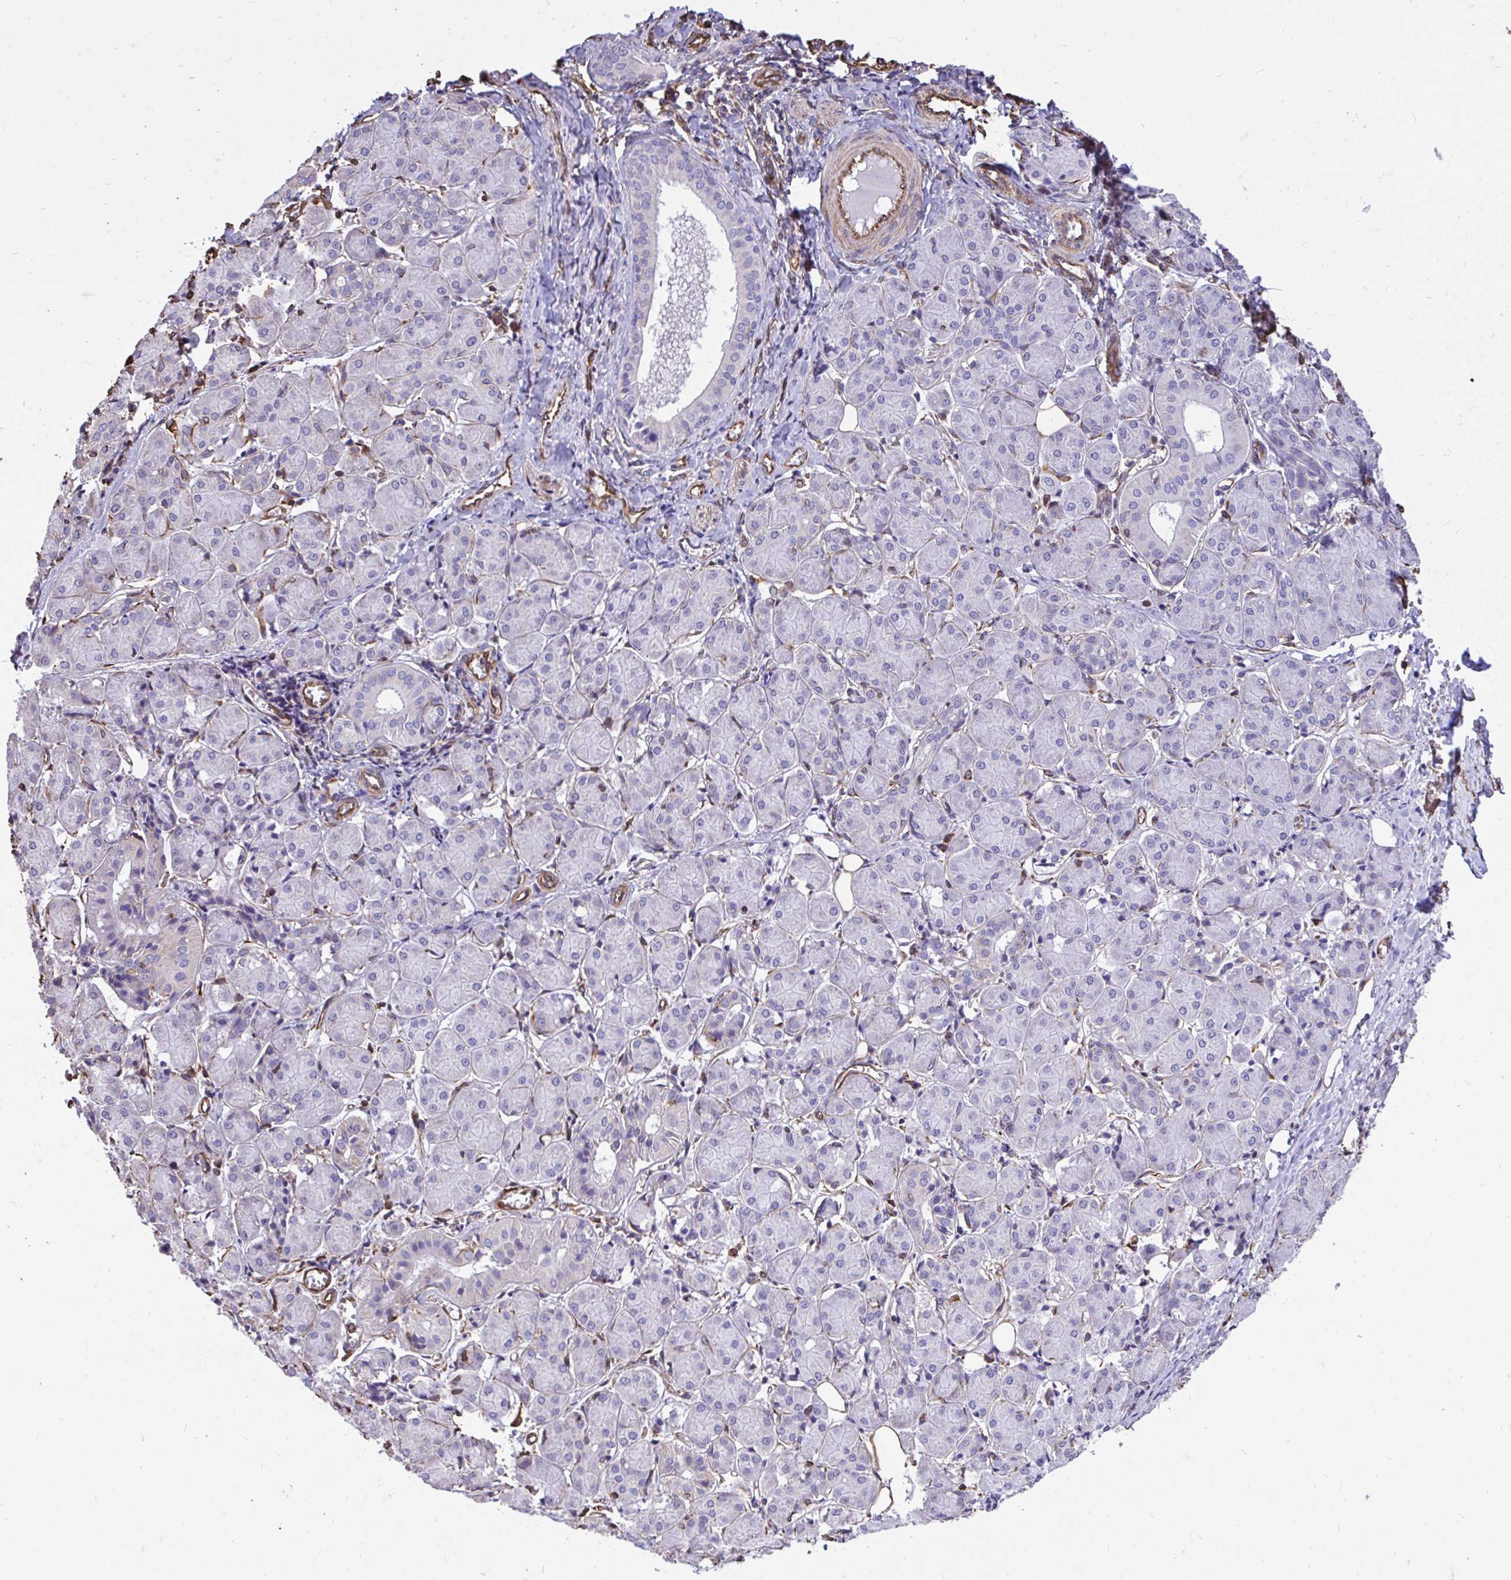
{"staining": {"intensity": "negative", "quantity": "none", "location": "none"}, "tissue": "salivary gland", "cell_type": "Glandular cells", "image_type": "normal", "snomed": [{"axis": "morphology", "description": "Normal tissue, NOS"}, {"axis": "morphology", "description": "Inflammation, NOS"}, {"axis": "topography", "description": "Lymph node"}, {"axis": "topography", "description": "Salivary gland"}], "caption": "IHC photomicrograph of benign salivary gland: salivary gland stained with DAB (3,3'-diaminobenzidine) exhibits no significant protein staining in glandular cells.", "gene": "RNF103", "patient": {"sex": "male", "age": 3}}